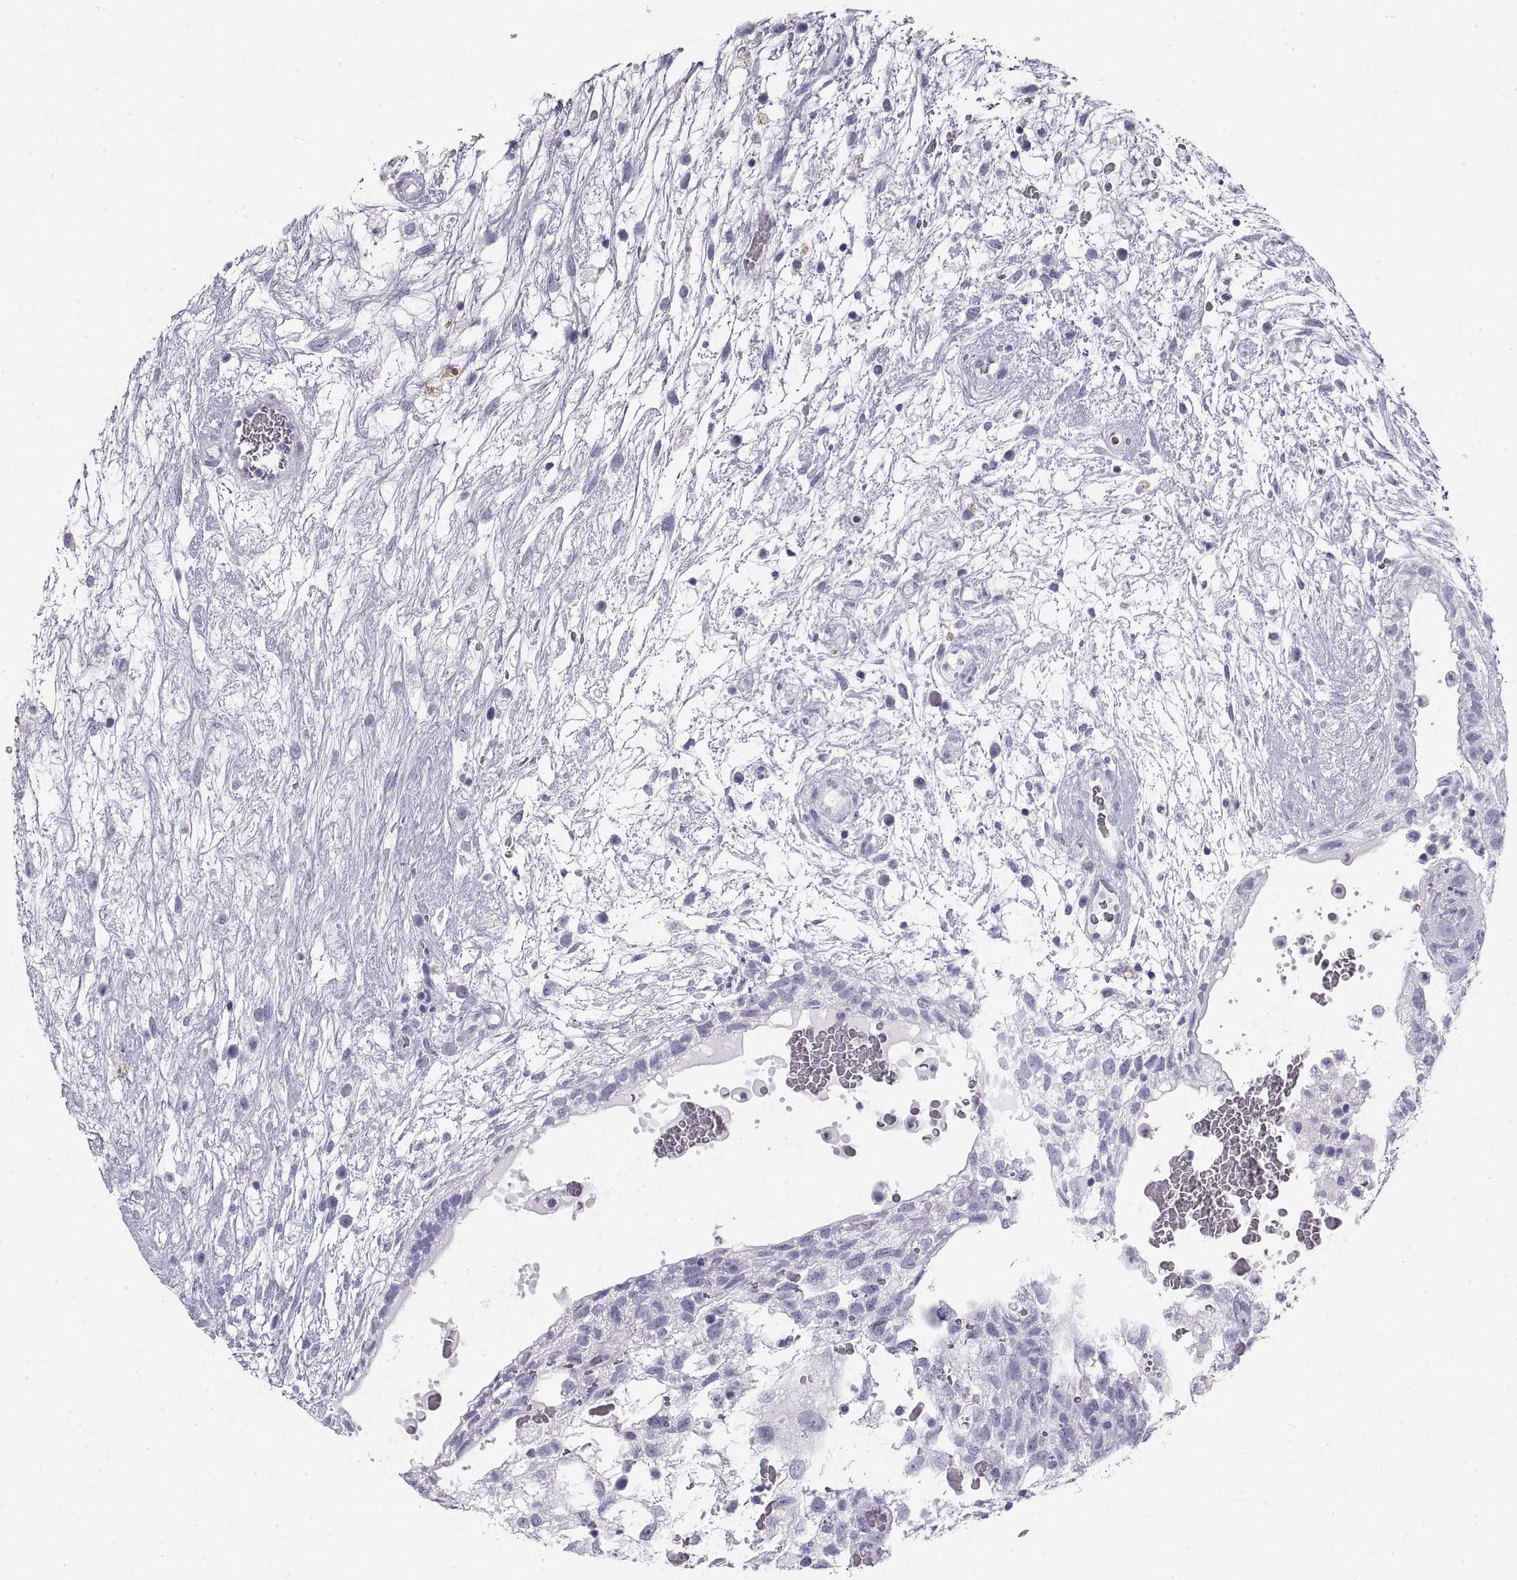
{"staining": {"intensity": "negative", "quantity": "none", "location": "none"}, "tissue": "testis cancer", "cell_type": "Tumor cells", "image_type": "cancer", "snomed": [{"axis": "morphology", "description": "Normal tissue, NOS"}, {"axis": "morphology", "description": "Carcinoma, Embryonal, NOS"}, {"axis": "topography", "description": "Testis"}], "caption": "Testis cancer (embryonal carcinoma) was stained to show a protein in brown. There is no significant positivity in tumor cells.", "gene": "RLBP1", "patient": {"sex": "male", "age": 32}}